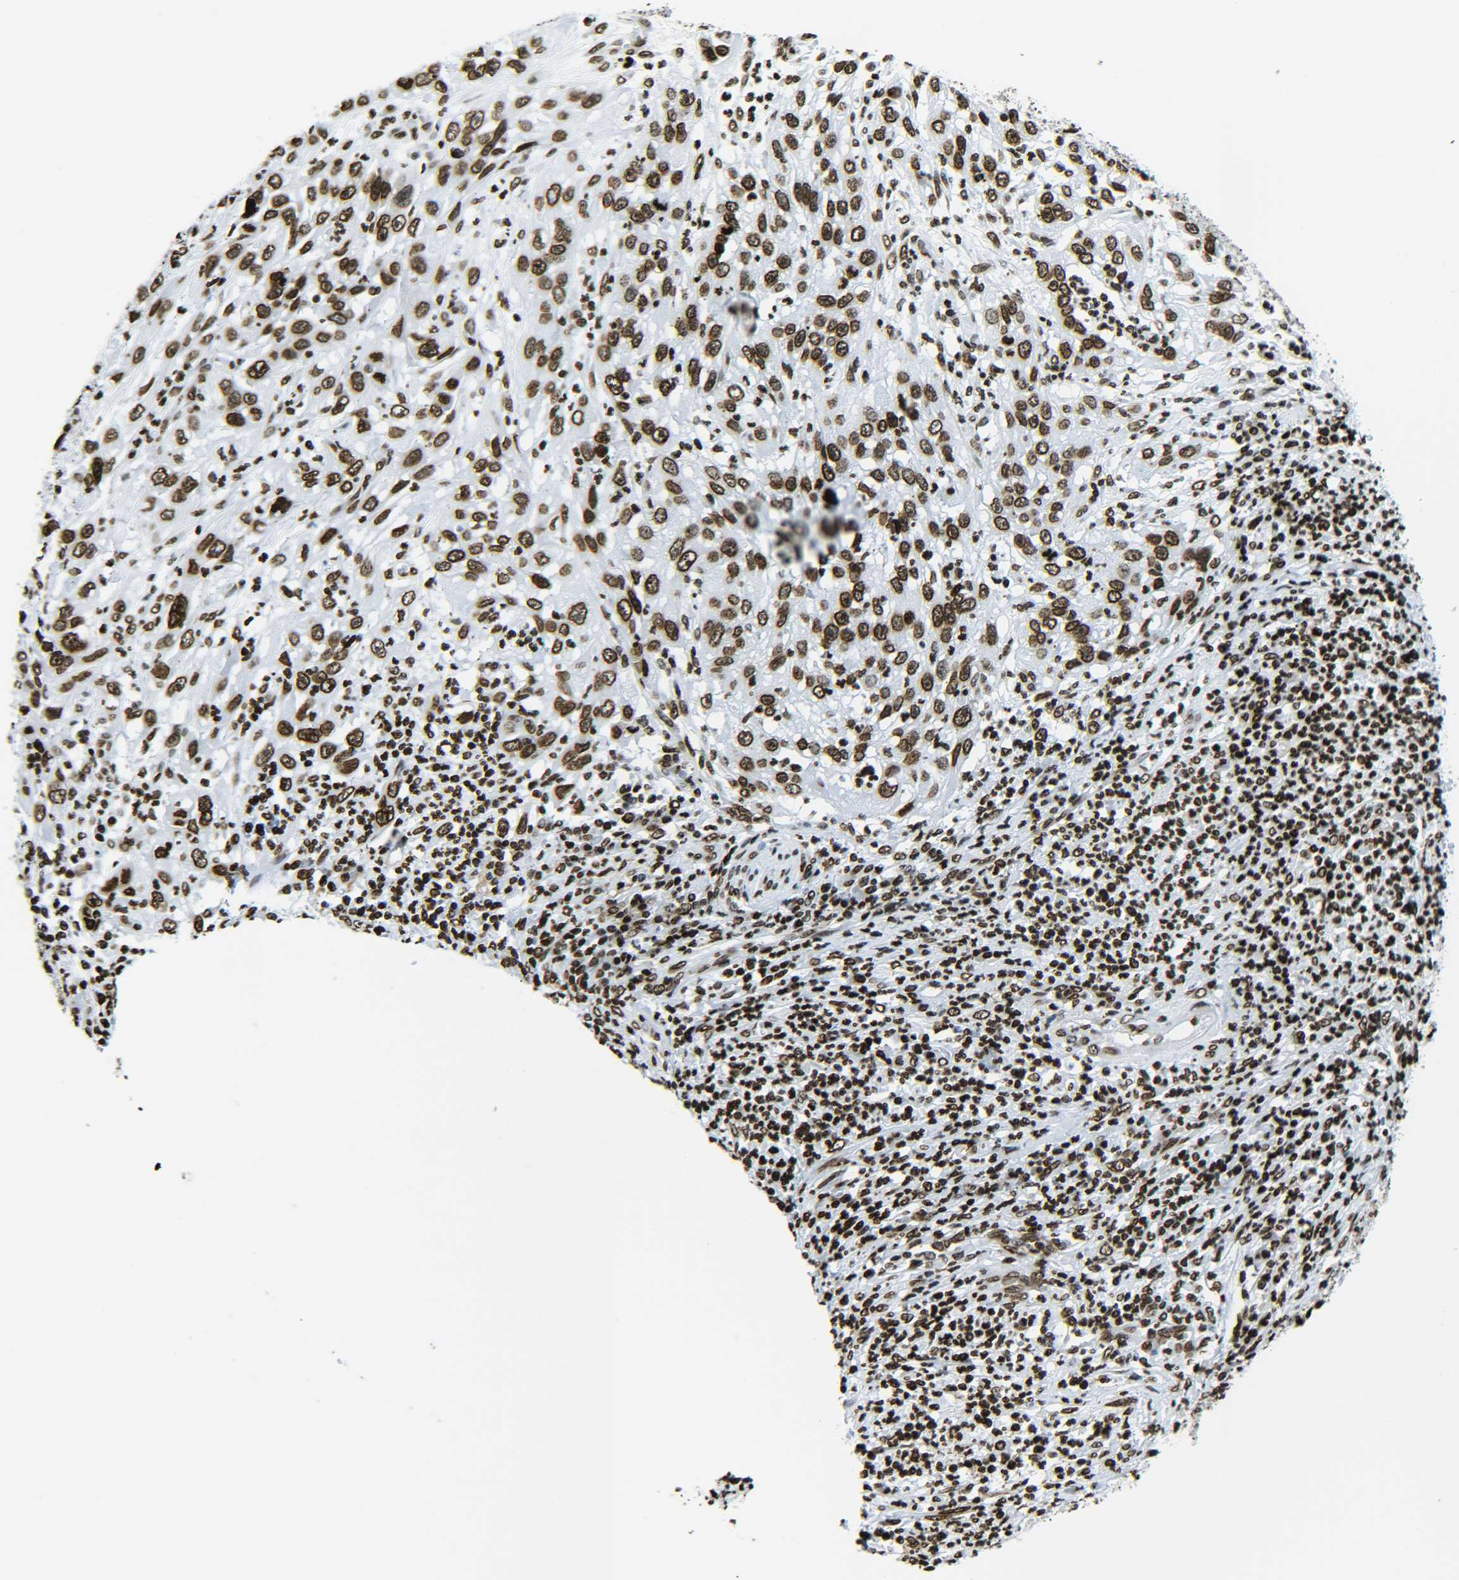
{"staining": {"intensity": "moderate", "quantity": ">75%", "location": "nuclear"}, "tissue": "cervical cancer", "cell_type": "Tumor cells", "image_type": "cancer", "snomed": [{"axis": "morphology", "description": "Squamous cell carcinoma, NOS"}, {"axis": "topography", "description": "Cervix"}], "caption": "High-magnification brightfield microscopy of cervical cancer (squamous cell carcinoma) stained with DAB (3,3'-diaminobenzidine) (brown) and counterstained with hematoxylin (blue). tumor cells exhibit moderate nuclear staining is appreciated in about>75% of cells. (brown staining indicates protein expression, while blue staining denotes nuclei).", "gene": "H2AX", "patient": {"sex": "female", "age": 32}}